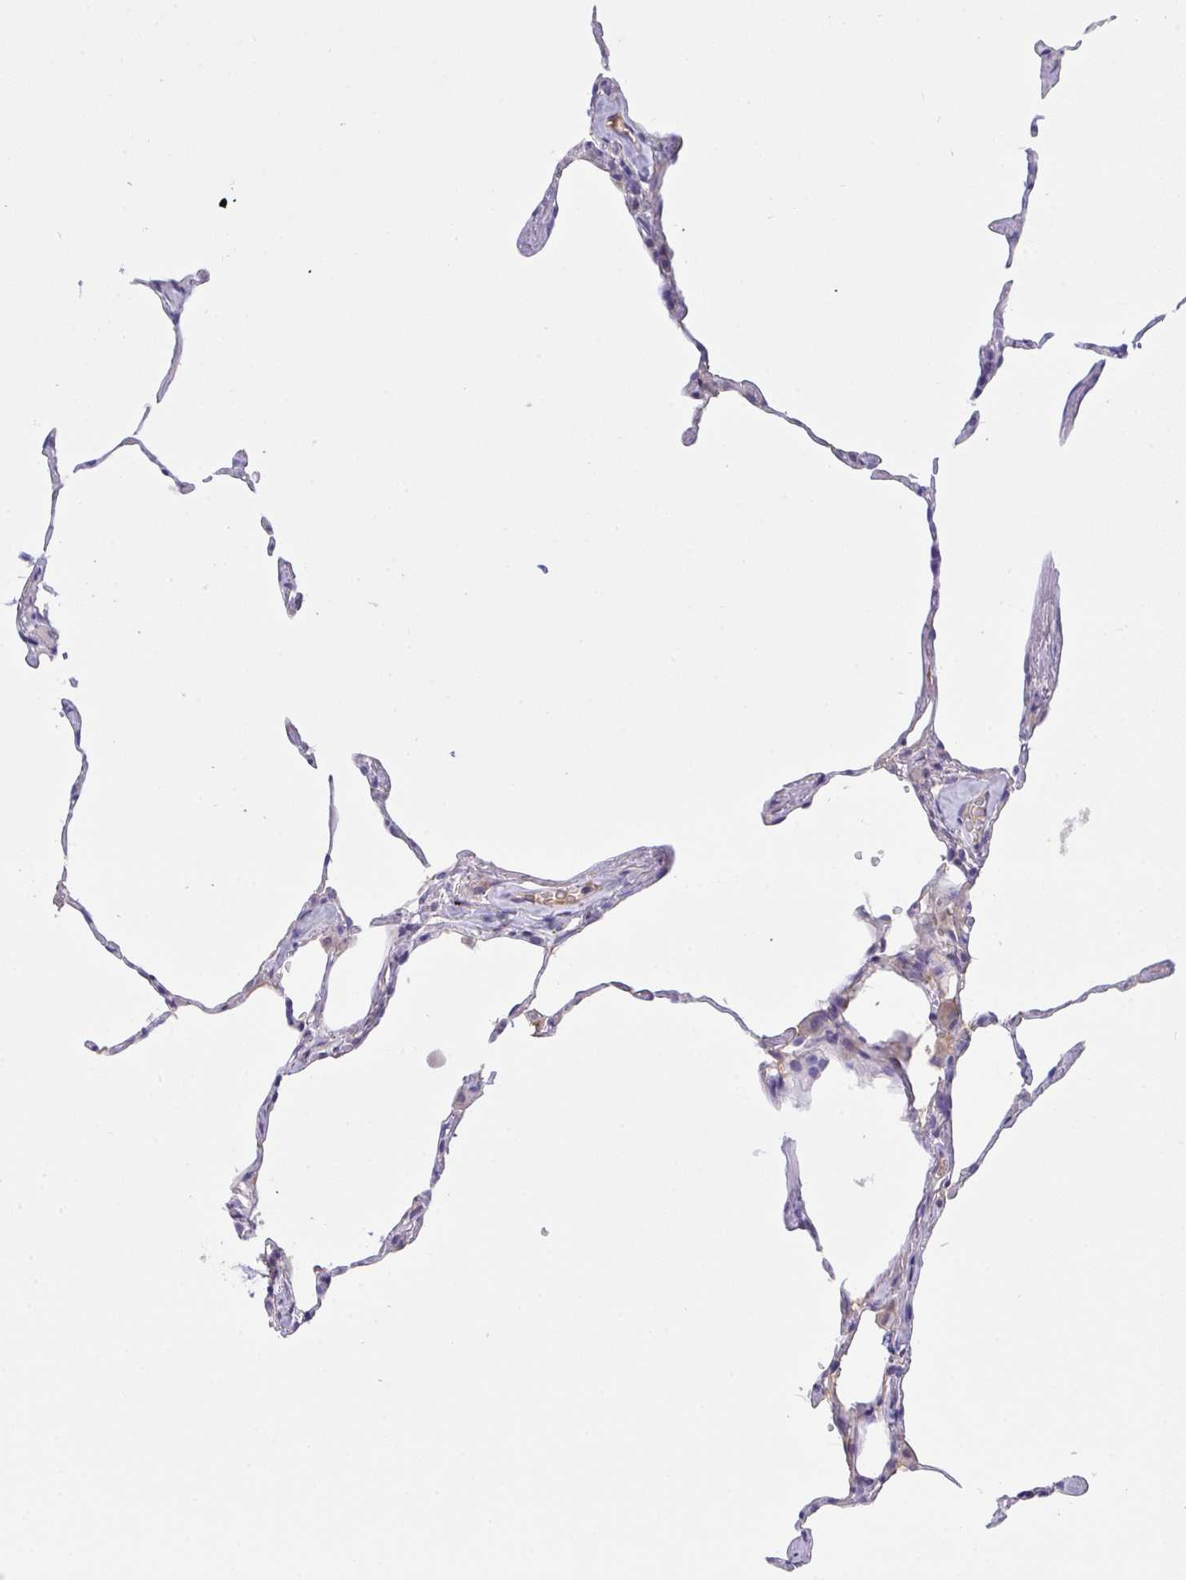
{"staining": {"intensity": "weak", "quantity": "<25%", "location": "cytoplasmic/membranous"}, "tissue": "lung", "cell_type": "Alveolar cells", "image_type": "normal", "snomed": [{"axis": "morphology", "description": "Normal tissue, NOS"}, {"axis": "topography", "description": "Lung"}], "caption": "The micrograph exhibits no significant positivity in alveolar cells of lung.", "gene": "ZNF581", "patient": {"sex": "female", "age": 57}}